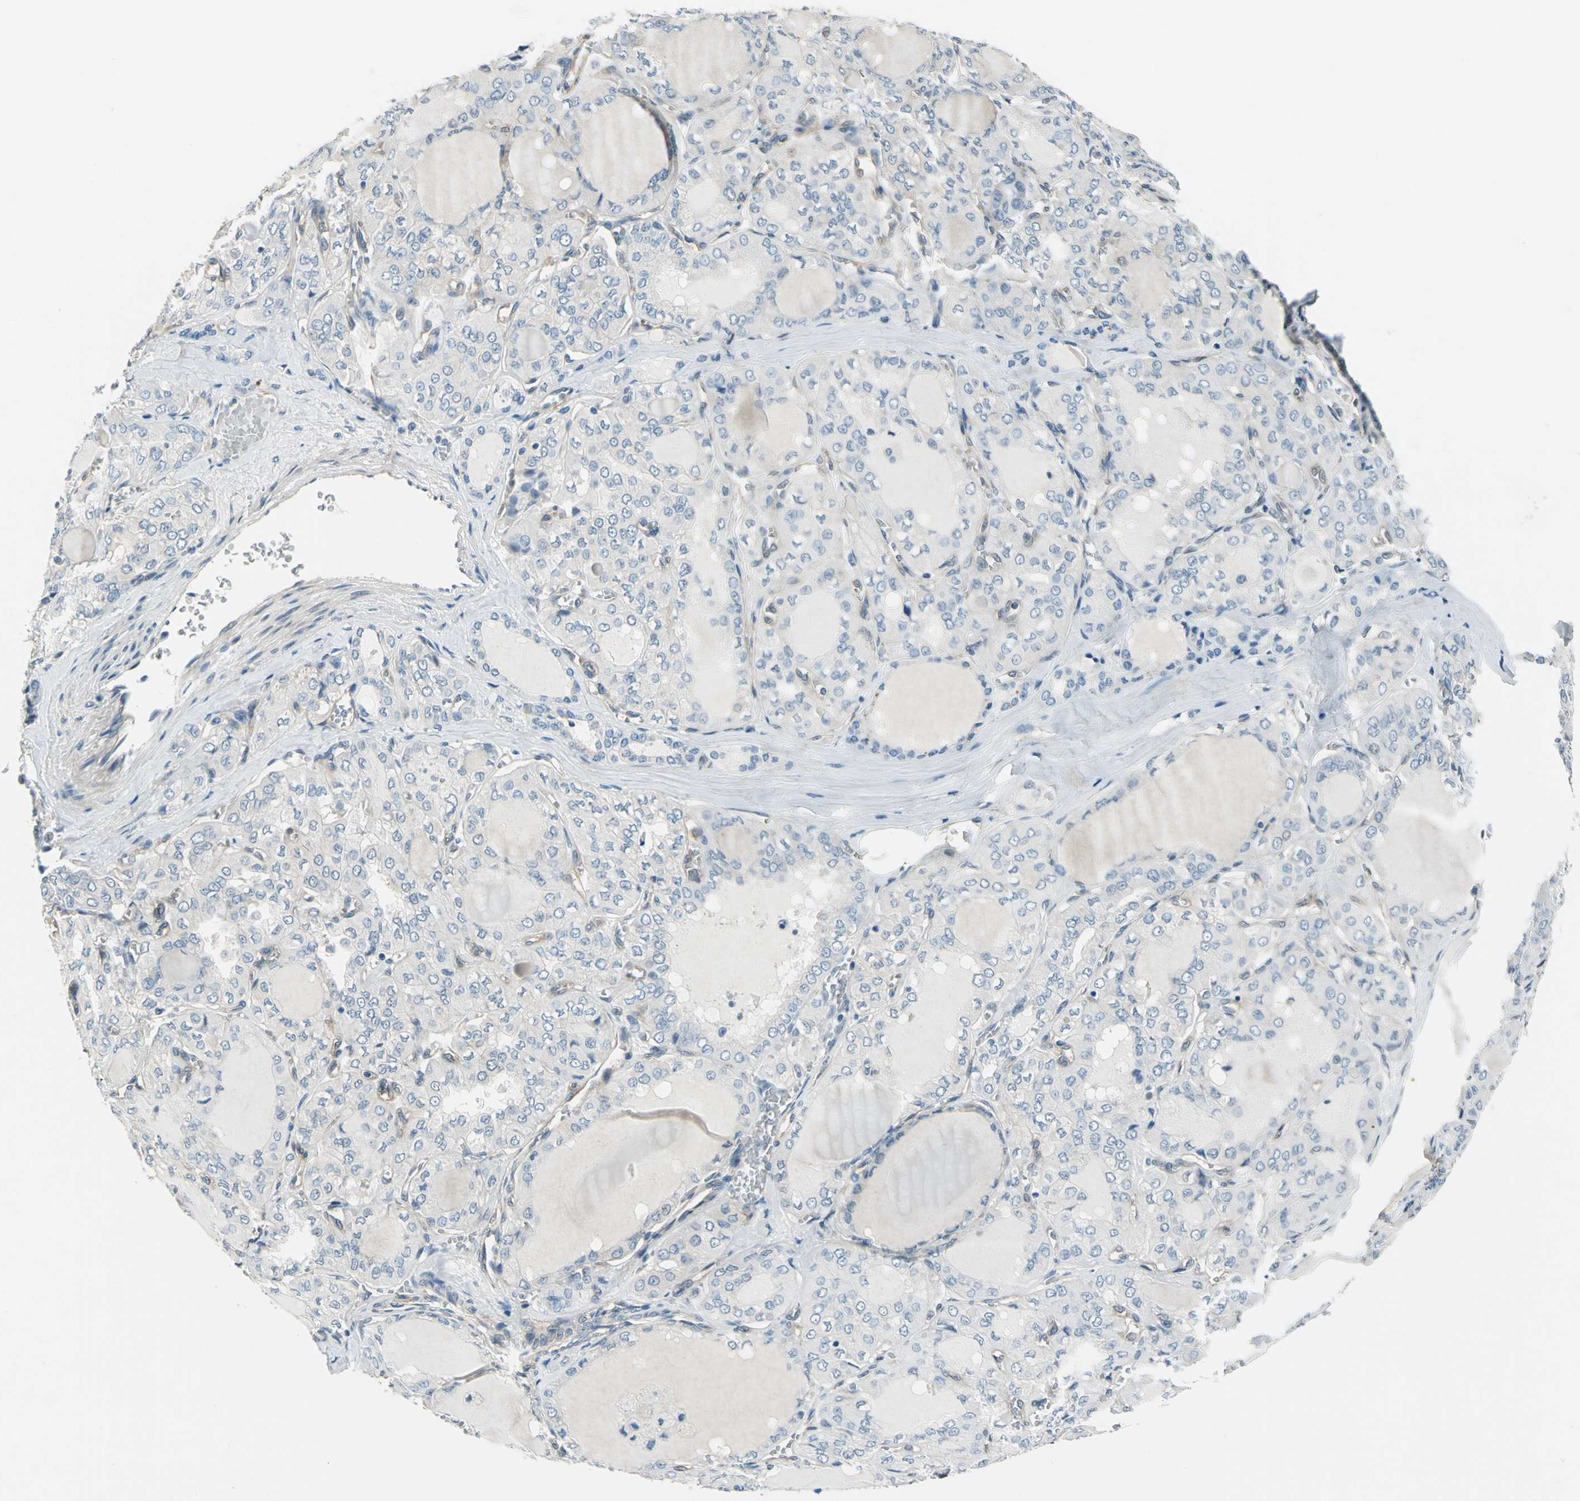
{"staining": {"intensity": "negative", "quantity": "none", "location": "none"}, "tissue": "thyroid cancer", "cell_type": "Tumor cells", "image_type": "cancer", "snomed": [{"axis": "morphology", "description": "Papillary adenocarcinoma, NOS"}, {"axis": "topography", "description": "Thyroid gland"}], "caption": "This is an IHC histopathology image of human thyroid papillary adenocarcinoma. There is no positivity in tumor cells.", "gene": "CDC42EP1", "patient": {"sex": "male", "age": 20}}